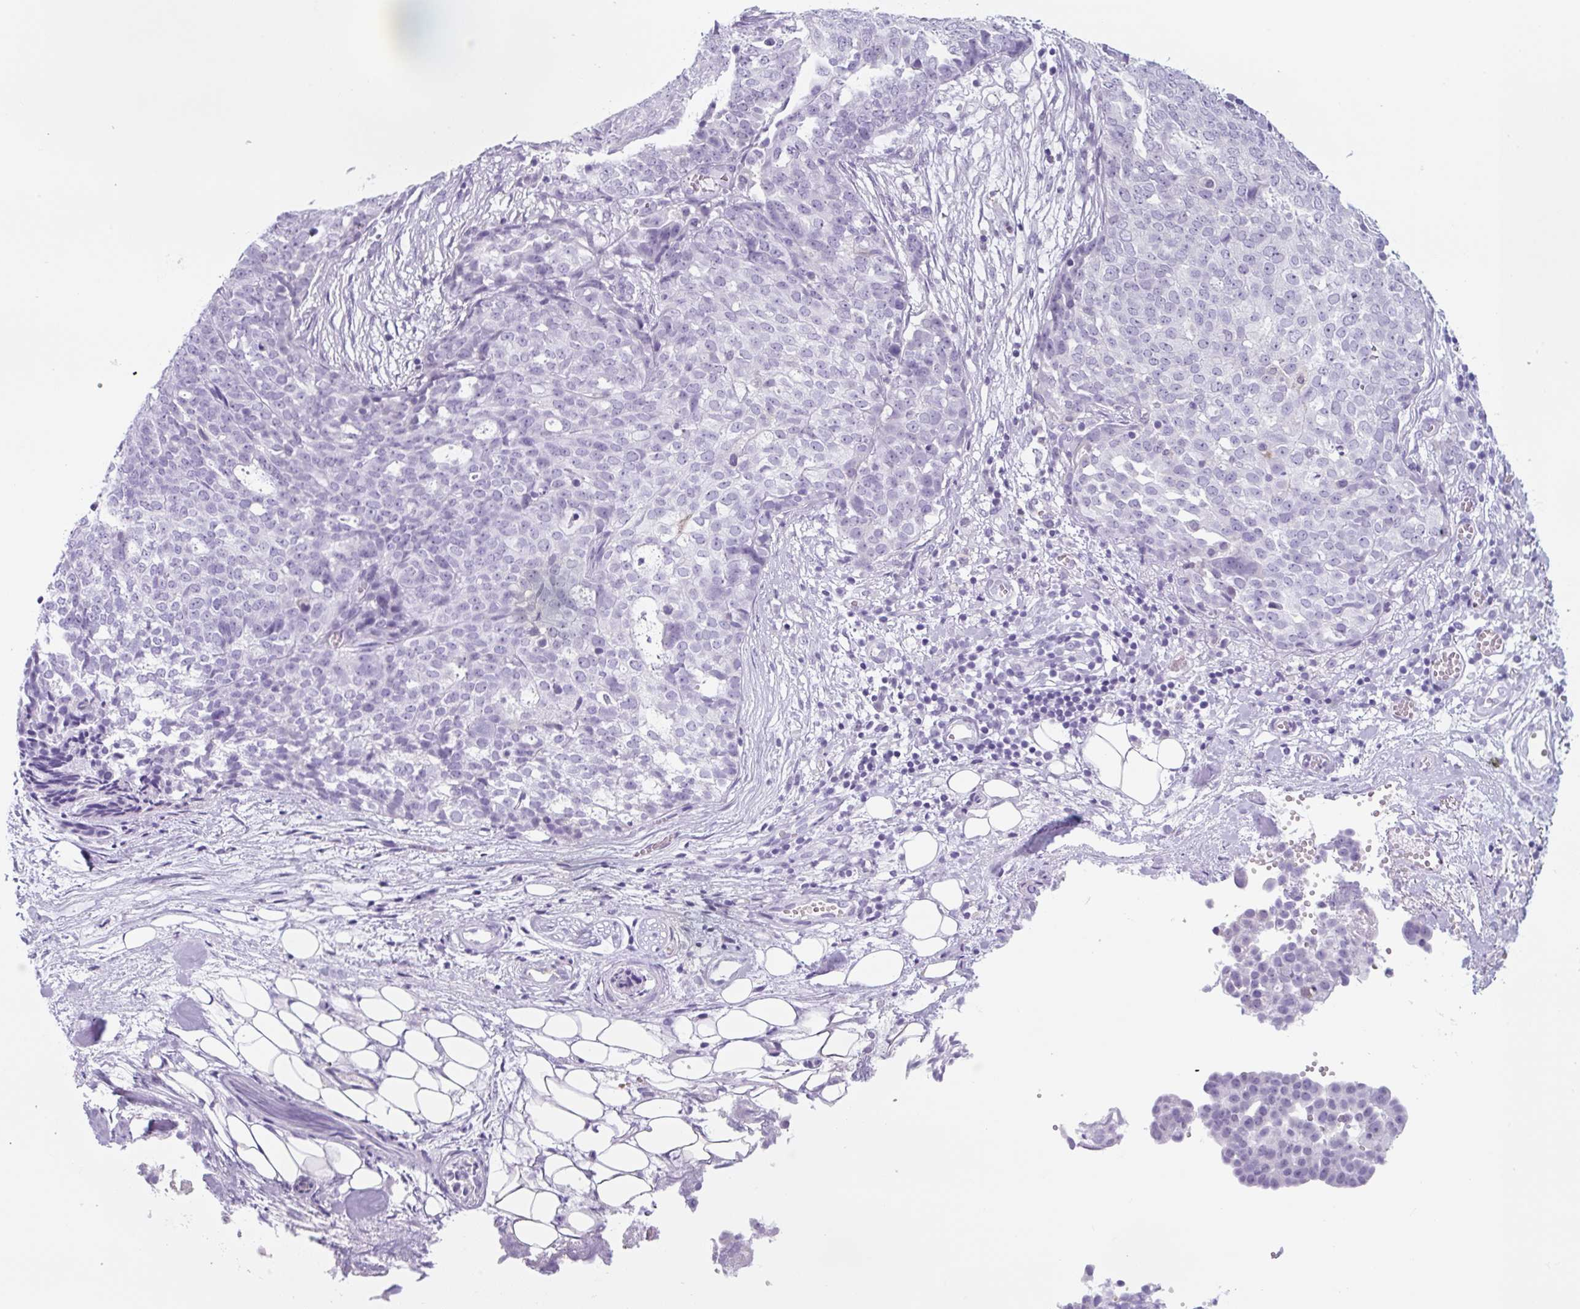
{"staining": {"intensity": "negative", "quantity": "none", "location": "none"}, "tissue": "ovarian cancer", "cell_type": "Tumor cells", "image_type": "cancer", "snomed": [{"axis": "morphology", "description": "Cystadenocarcinoma, serous, NOS"}, {"axis": "topography", "description": "Soft tissue"}, {"axis": "topography", "description": "Ovary"}], "caption": "This is an IHC histopathology image of human ovarian cancer. There is no expression in tumor cells.", "gene": "TNFRSF8", "patient": {"sex": "female", "age": 57}}